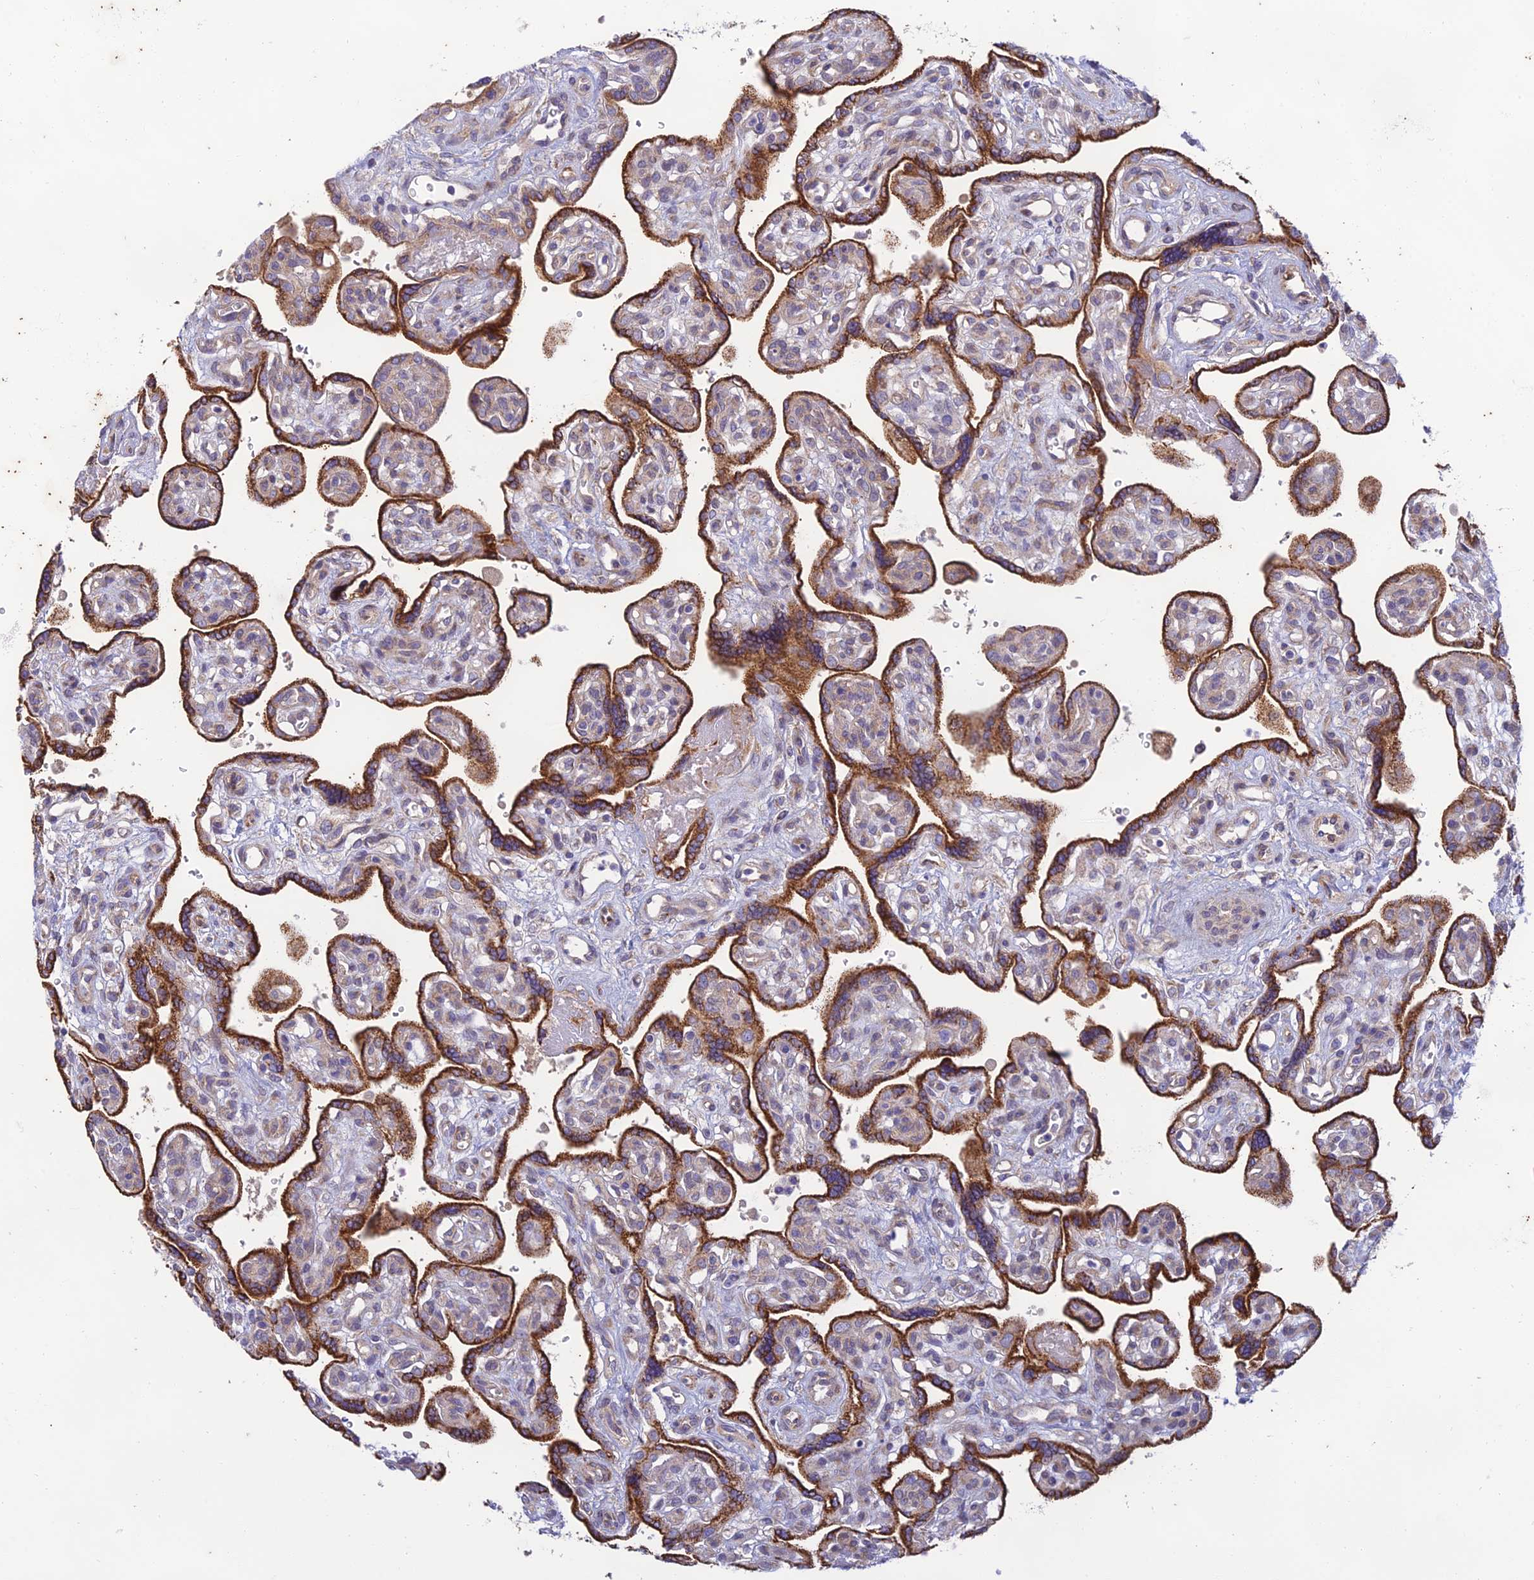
{"staining": {"intensity": "strong", "quantity": ">75%", "location": "cytoplasmic/membranous"}, "tissue": "placenta", "cell_type": "Trophoblastic cells", "image_type": "normal", "snomed": [{"axis": "morphology", "description": "Normal tissue, NOS"}, {"axis": "topography", "description": "Placenta"}], "caption": "An immunohistochemistry histopathology image of benign tissue is shown. Protein staining in brown highlights strong cytoplasmic/membranous positivity in placenta within trophoblastic cells. (Stains: DAB (3,3'-diaminobenzidine) in brown, nuclei in blue, Microscopy: brightfield microscopy at high magnification).", "gene": "PTCD2", "patient": {"sex": "female", "age": 39}}